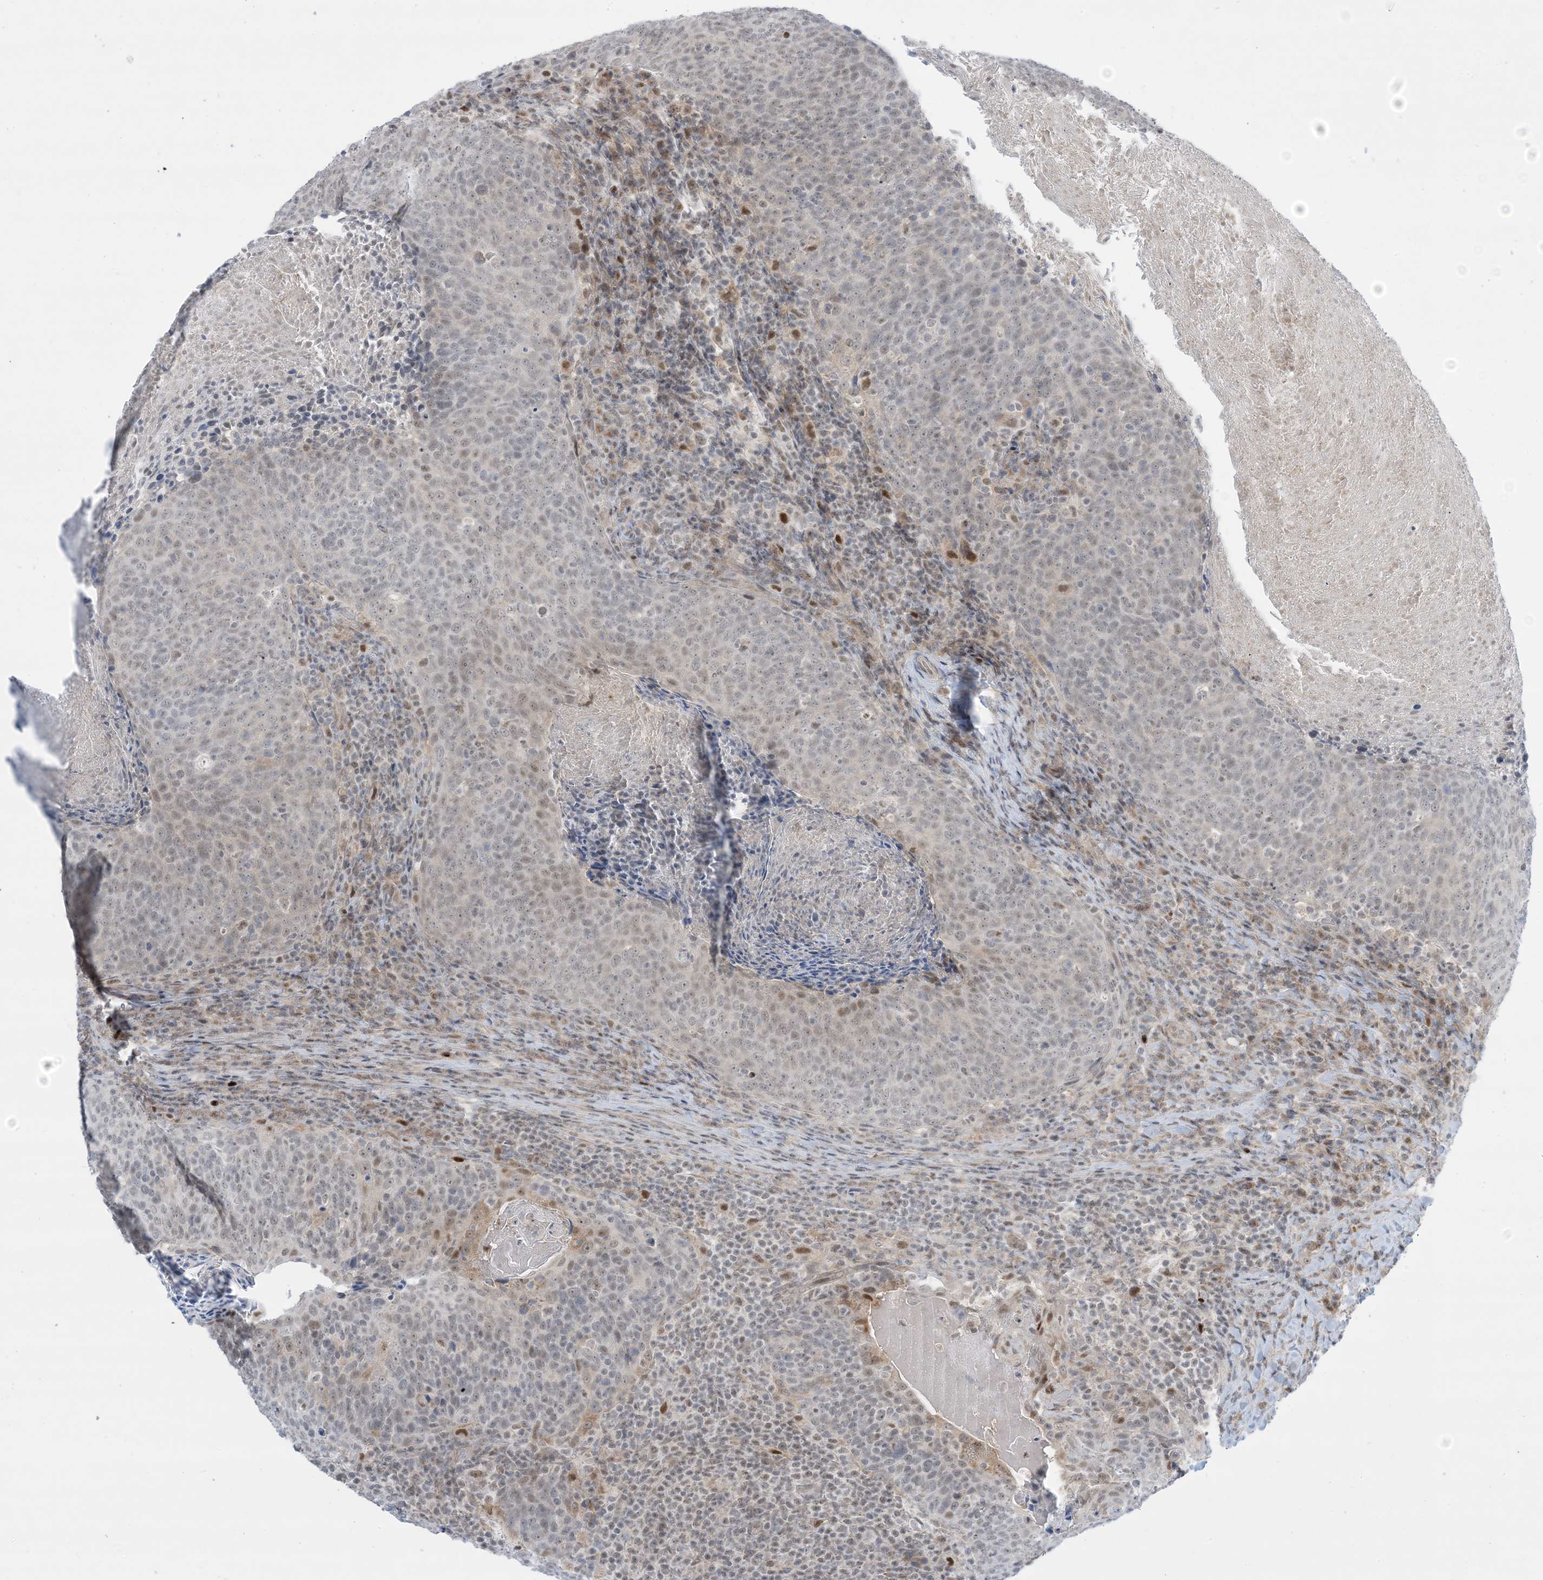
{"staining": {"intensity": "weak", "quantity": "<25%", "location": "nuclear"}, "tissue": "head and neck cancer", "cell_type": "Tumor cells", "image_type": "cancer", "snomed": [{"axis": "morphology", "description": "Squamous cell carcinoma, NOS"}, {"axis": "morphology", "description": "Squamous cell carcinoma, metastatic, NOS"}, {"axis": "topography", "description": "Lymph node"}, {"axis": "topography", "description": "Head-Neck"}], "caption": "Tumor cells are negative for protein expression in human head and neck squamous cell carcinoma. The staining was performed using DAB (3,3'-diaminobenzidine) to visualize the protein expression in brown, while the nuclei were stained in blue with hematoxylin (Magnification: 20x).", "gene": "TFPT", "patient": {"sex": "male", "age": 62}}